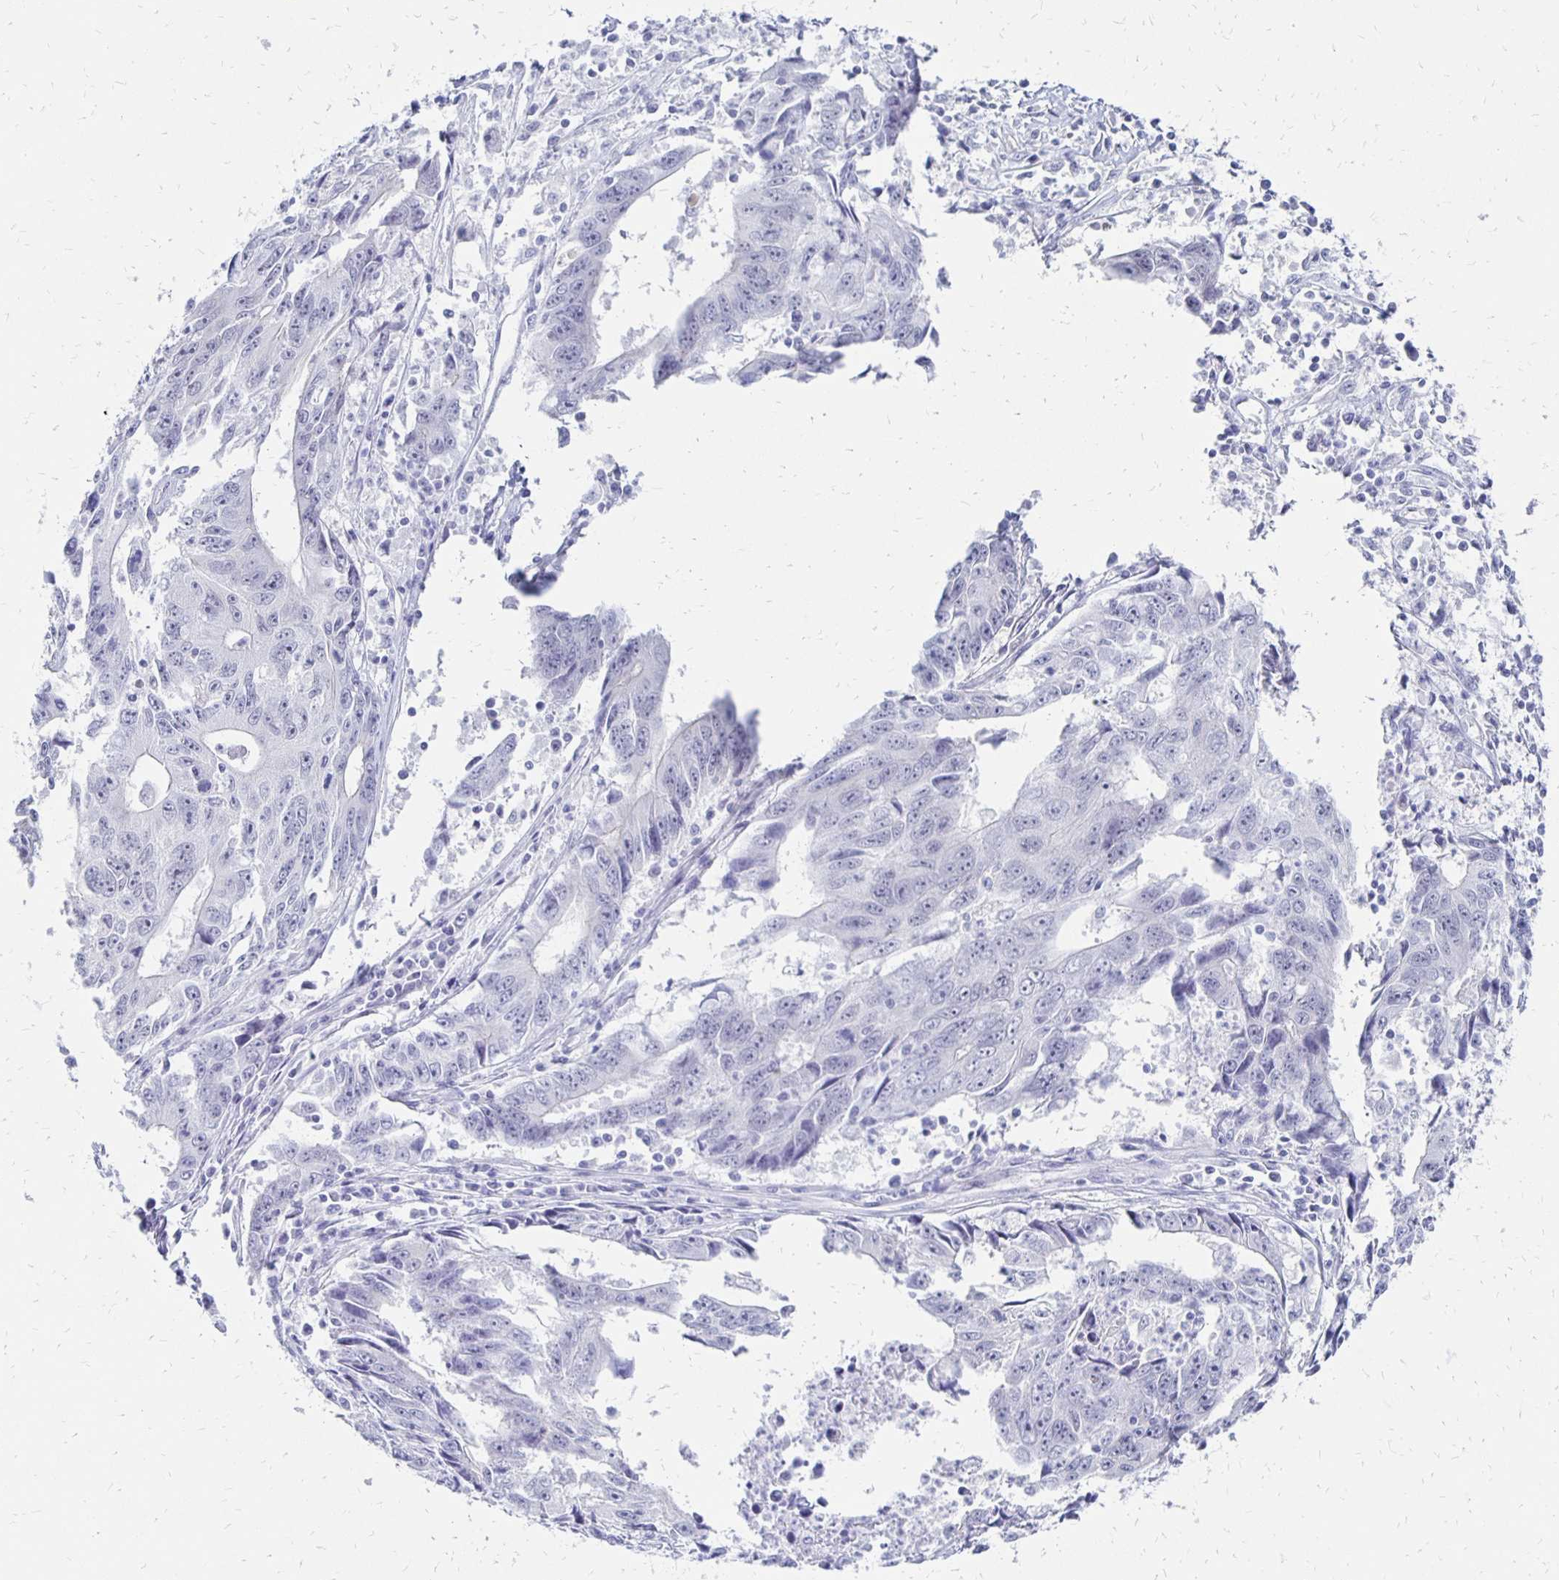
{"staining": {"intensity": "negative", "quantity": "none", "location": "none"}, "tissue": "liver cancer", "cell_type": "Tumor cells", "image_type": "cancer", "snomed": [{"axis": "morphology", "description": "Cholangiocarcinoma"}, {"axis": "topography", "description": "Liver"}], "caption": "Immunohistochemical staining of liver cancer (cholangiocarcinoma) shows no significant positivity in tumor cells. (Immunohistochemistry, brightfield microscopy, high magnification).", "gene": "SYT2", "patient": {"sex": "male", "age": 65}}